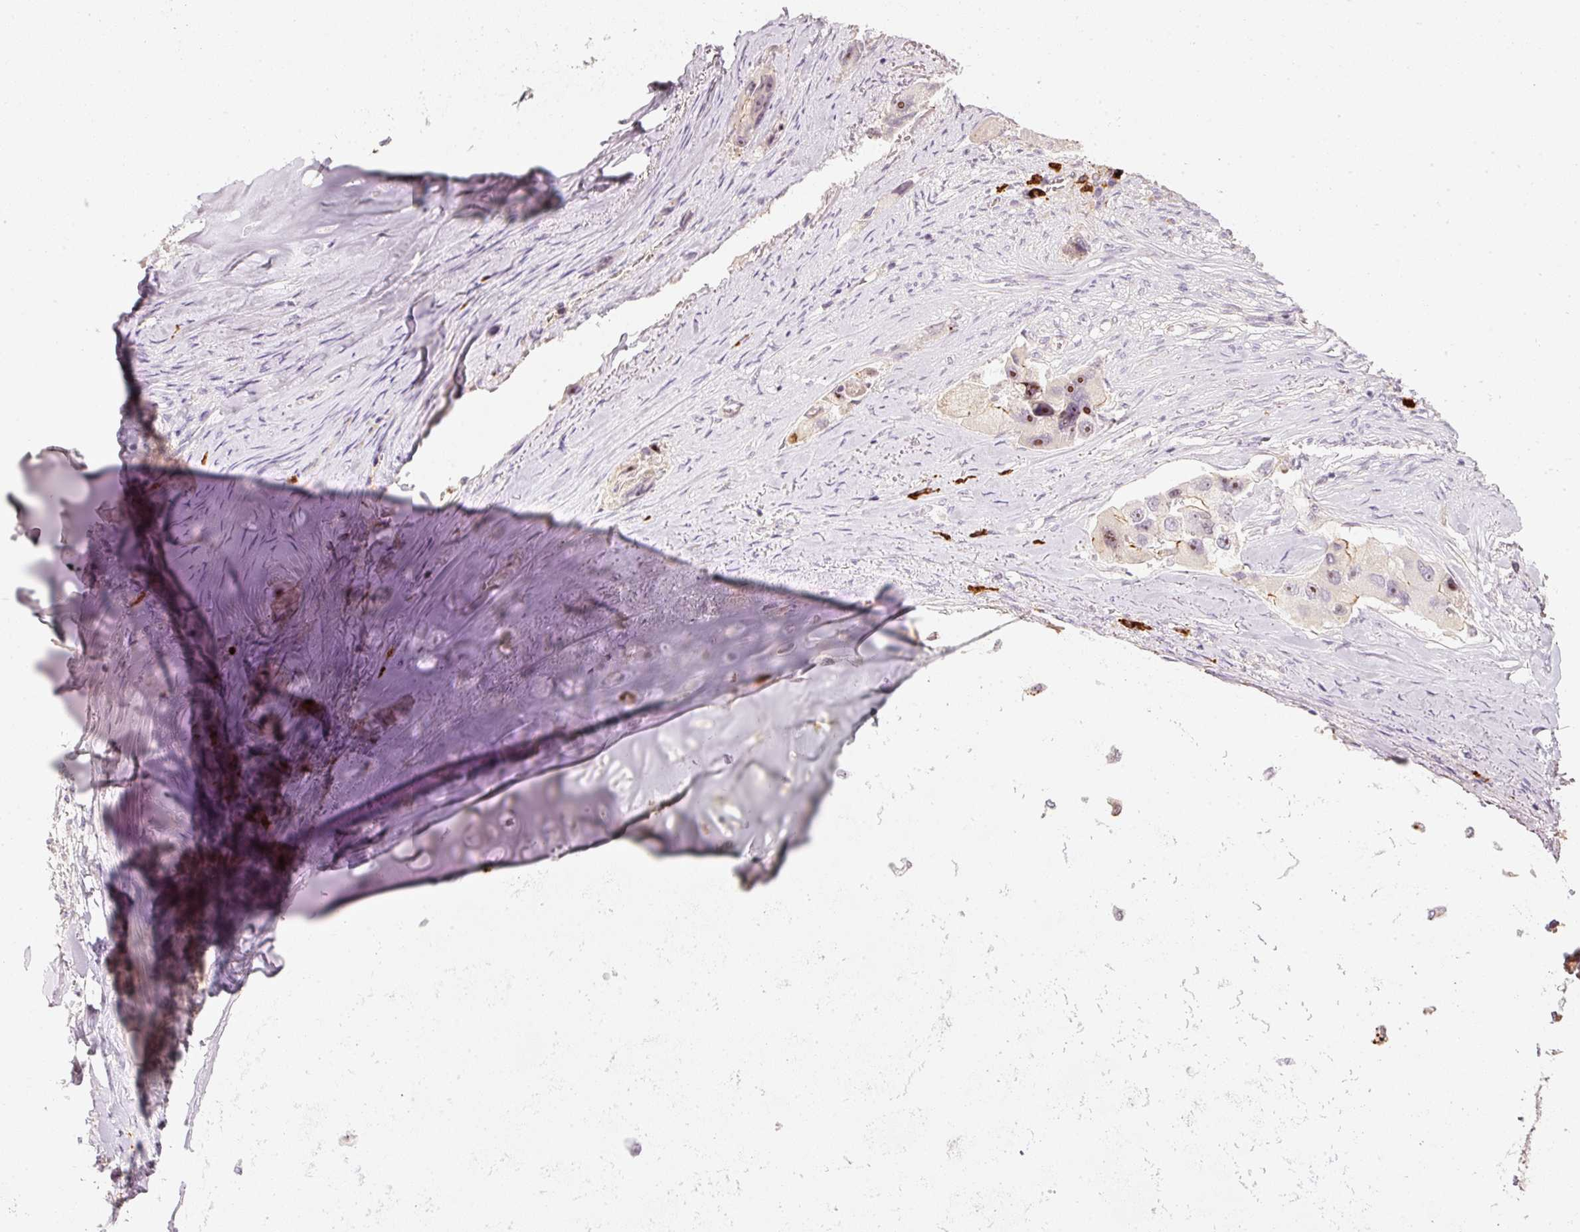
{"staining": {"intensity": "moderate", "quantity": "<25%", "location": "nuclear"}, "tissue": "lung cancer", "cell_type": "Tumor cells", "image_type": "cancer", "snomed": [{"axis": "morphology", "description": "Adenocarcinoma, NOS"}, {"axis": "topography", "description": "Lung"}], "caption": "IHC (DAB) staining of human lung adenocarcinoma shows moderate nuclear protein expression in approximately <25% of tumor cells. The protein of interest is shown in brown color, while the nuclei are stained blue.", "gene": "VCAM1", "patient": {"sex": "female", "age": 54}}